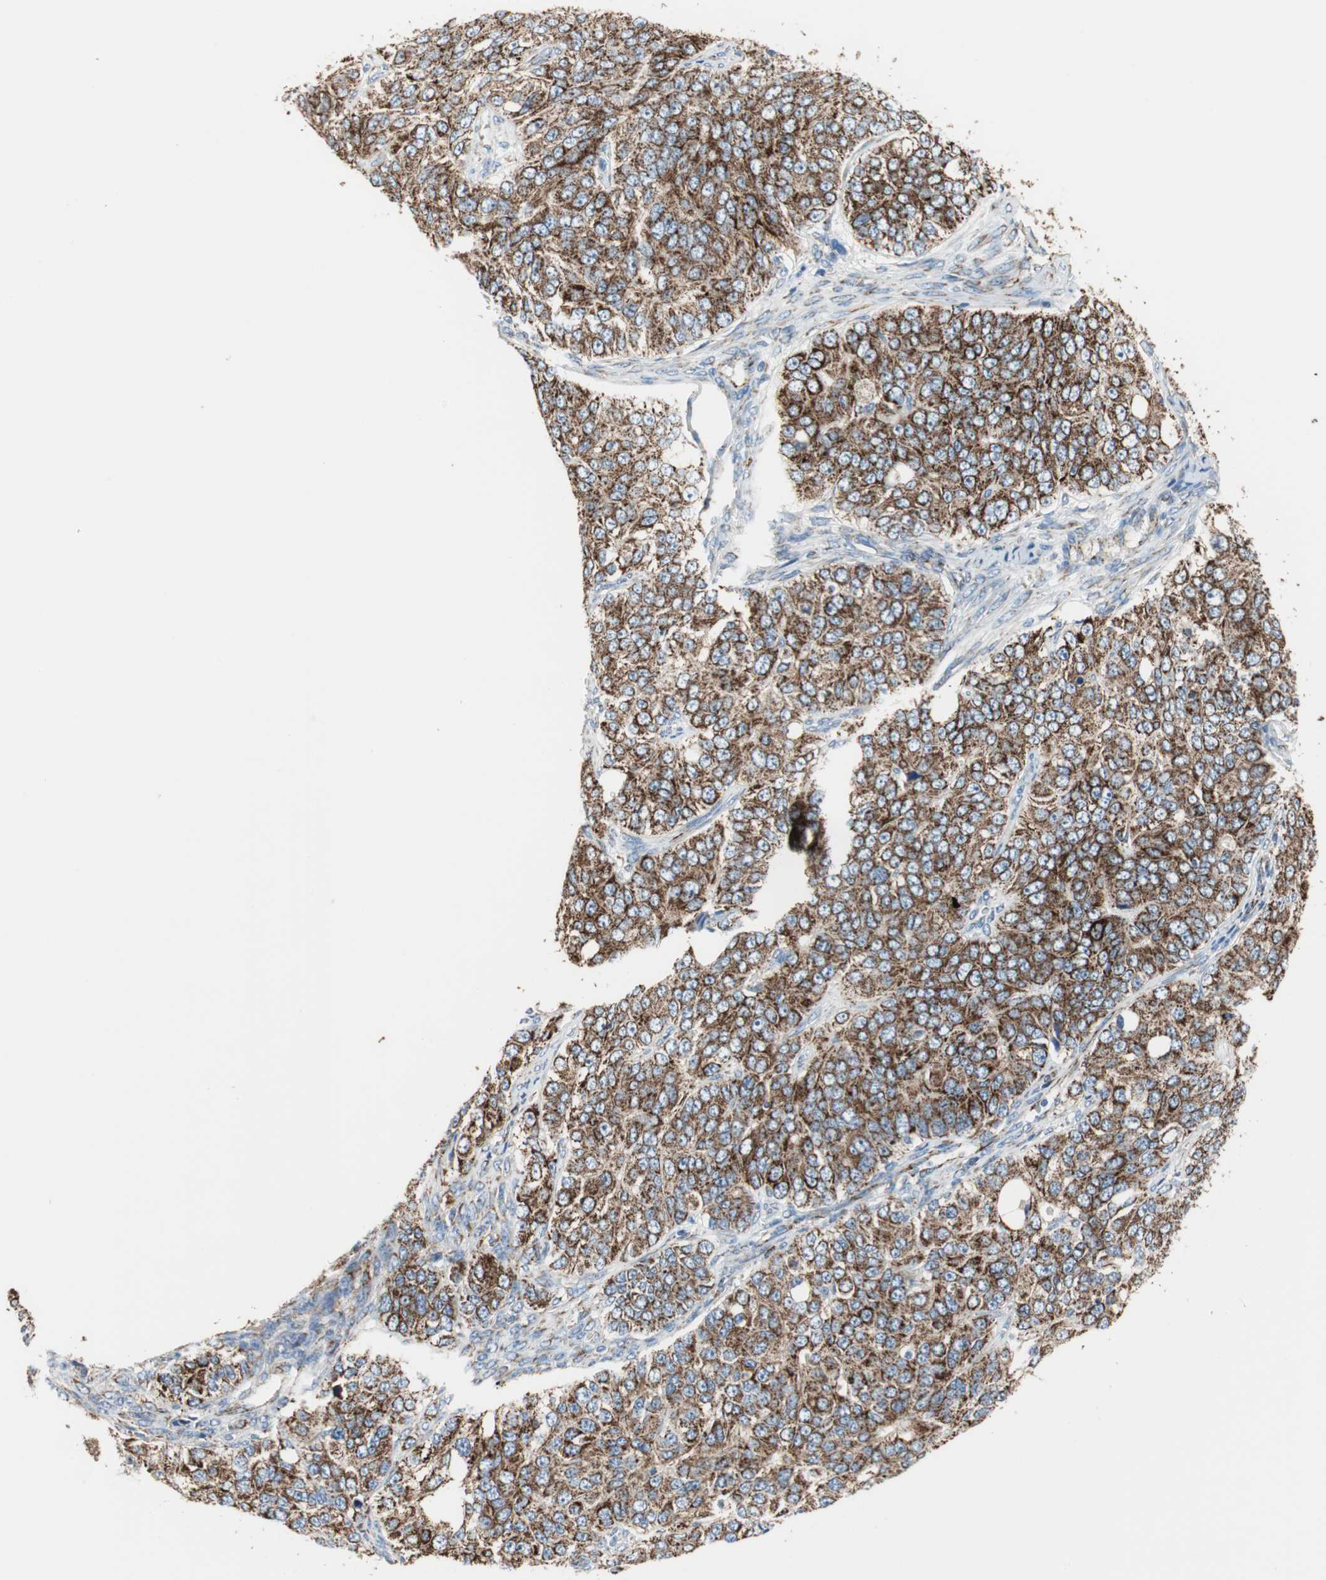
{"staining": {"intensity": "strong", "quantity": ">75%", "location": "cytoplasmic/membranous"}, "tissue": "ovarian cancer", "cell_type": "Tumor cells", "image_type": "cancer", "snomed": [{"axis": "morphology", "description": "Carcinoma, endometroid"}, {"axis": "topography", "description": "Ovary"}], "caption": "Immunohistochemical staining of ovarian cancer displays strong cytoplasmic/membranous protein staining in approximately >75% of tumor cells.", "gene": "TST", "patient": {"sex": "female", "age": 51}}